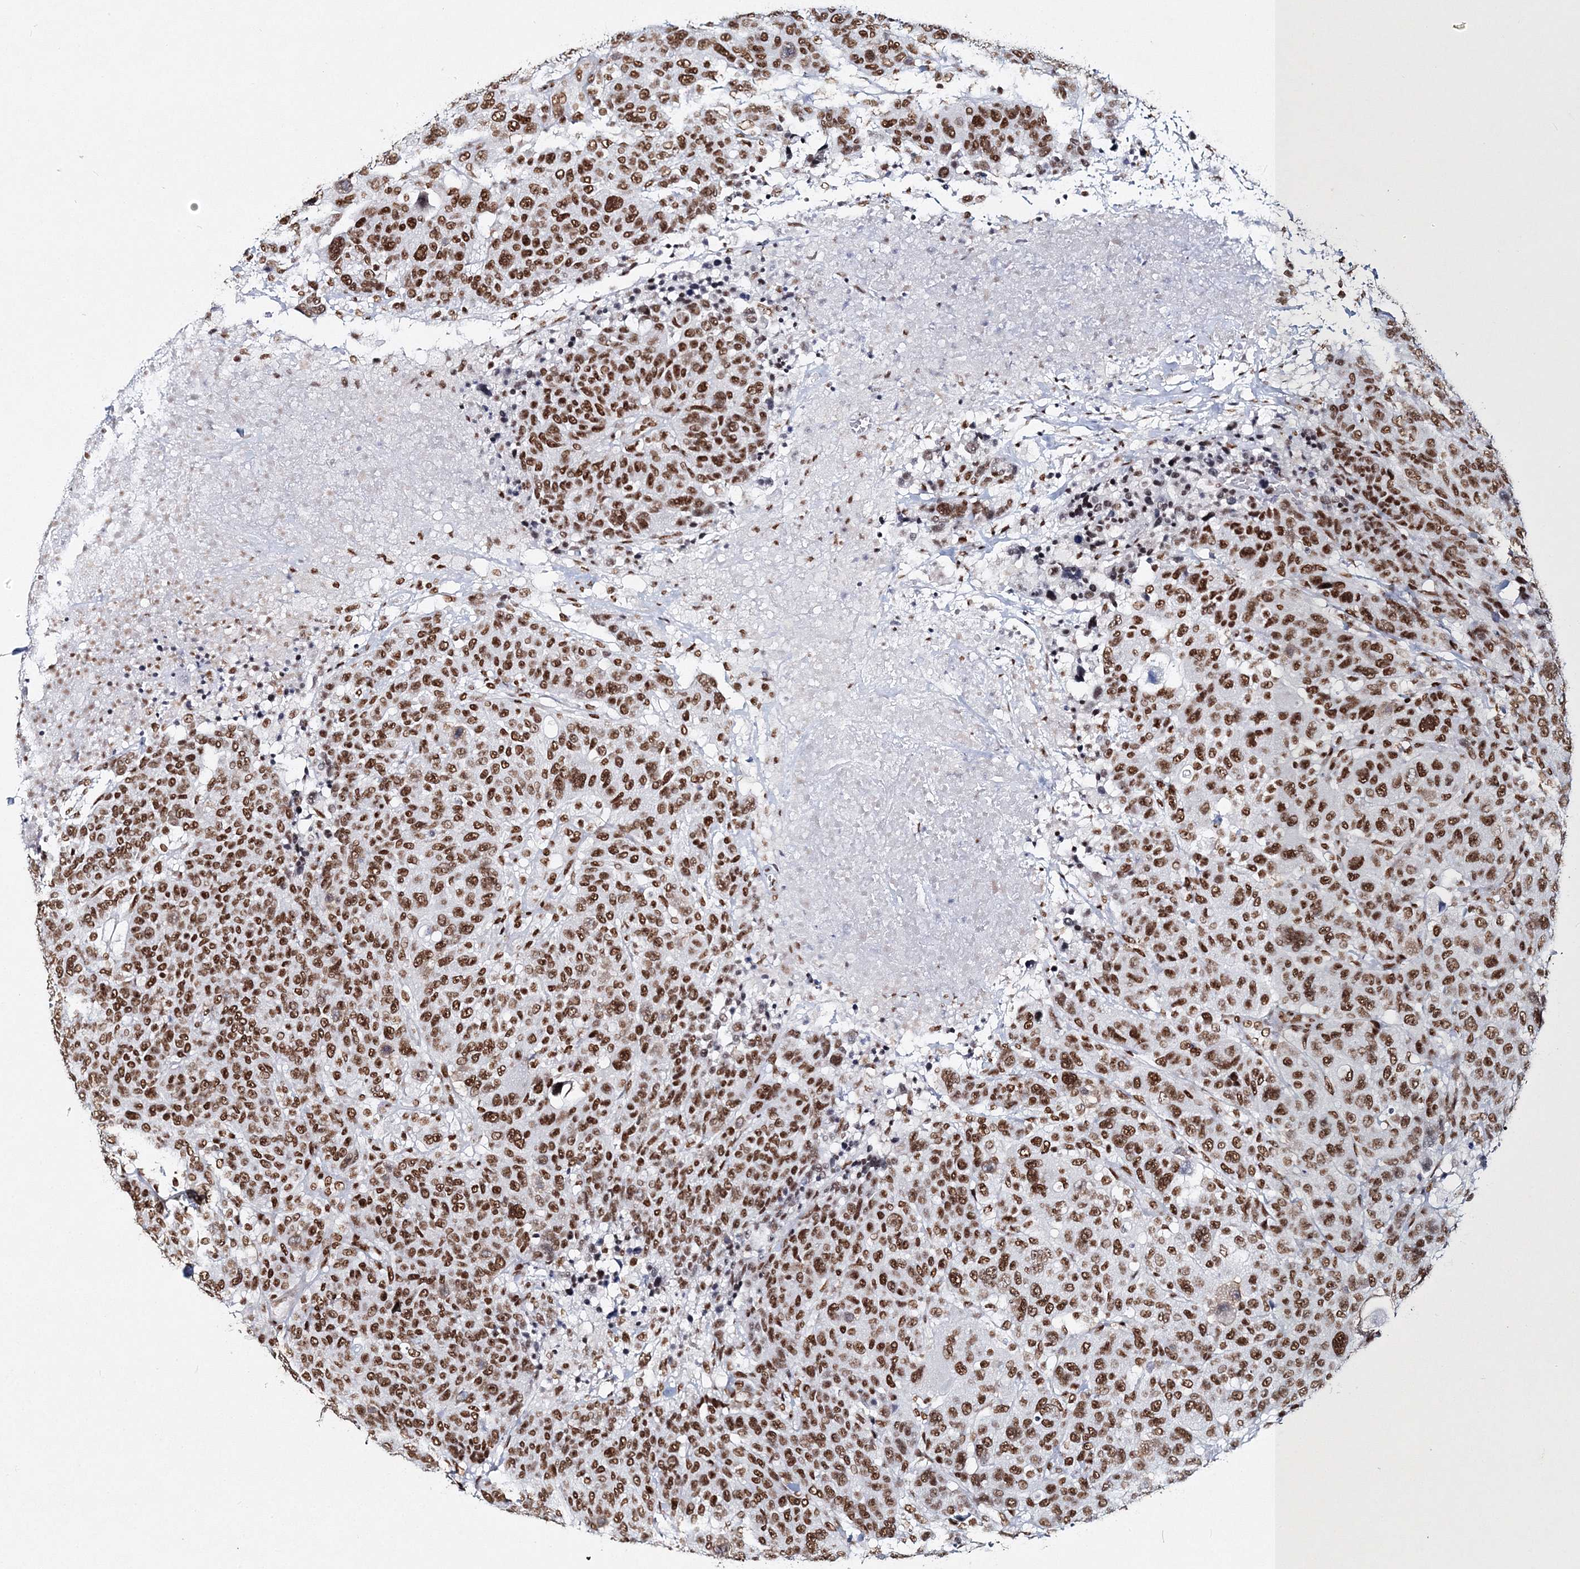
{"staining": {"intensity": "strong", "quantity": ">75%", "location": "nuclear"}, "tissue": "breast cancer", "cell_type": "Tumor cells", "image_type": "cancer", "snomed": [{"axis": "morphology", "description": "Duct carcinoma"}, {"axis": "topography", "description": "Breast"}], "caption": "Strong nuclear protein expression is present in approximately >75% of tumor cells in breast cancer (invasive ductal carcinoma).", "gene": "QRICH1", "patient": {"sex": "female", "age": 37}}